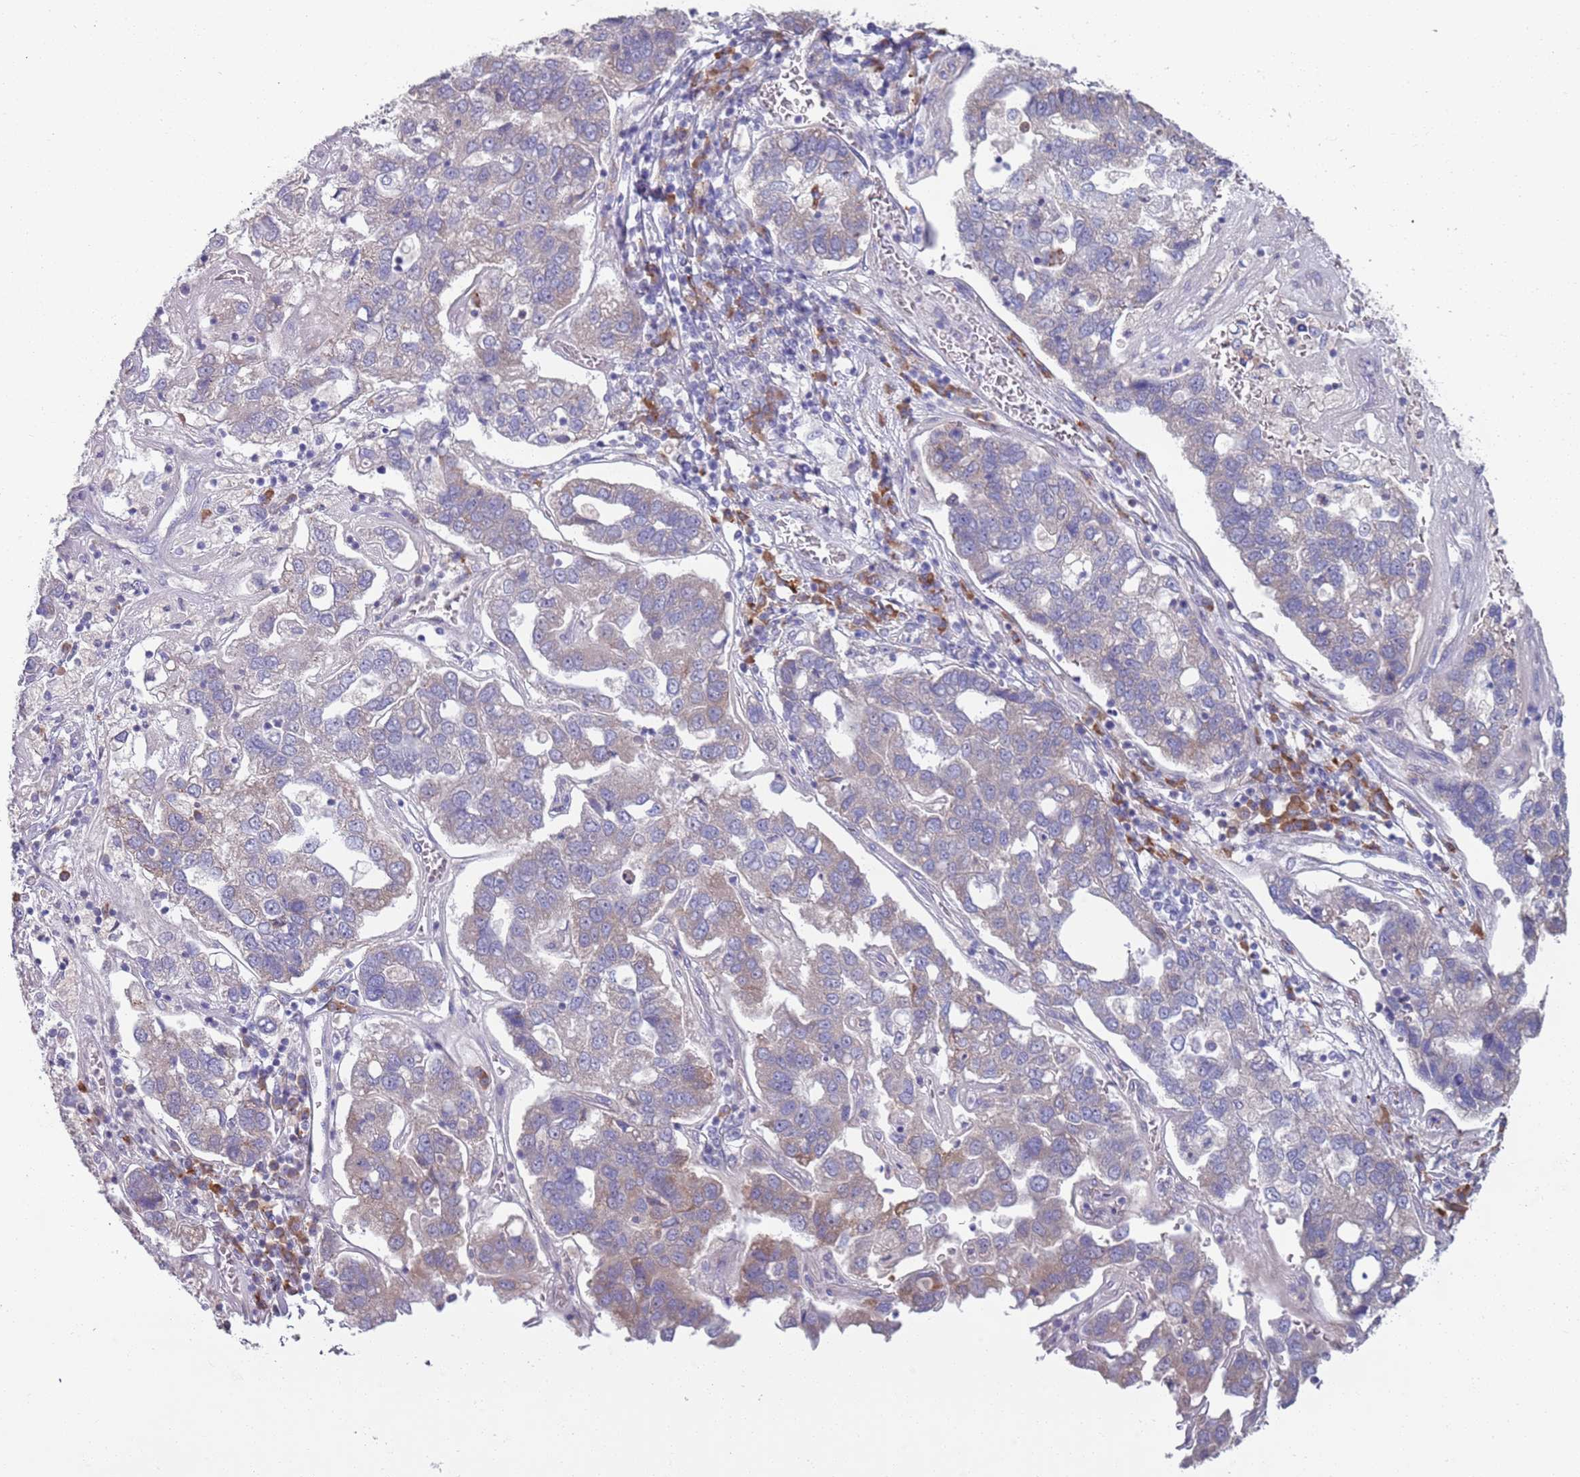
{"staining": {"intensity": "weak", "quantity": "<25%", "location": "cytoplasmic/membranous"}, "tissue": "pancreatic cancer", "cell_type": "Tumor cells", "image_type": "cancer", "snomed": [{"axis": "morphology", "description": "Adenocarcinoma, NOS"}, {"axis": "topography", "description": "Pancreas"}], "caption": "Tumor cells are negative for protein expression in human pancreatic cancer (adenocarcinoma). (DAB immunohistochemistry visualized using brightfield microscopy, high magnification).", "gene": "LTB", "patient": {"sex": "female", "age": 61}}